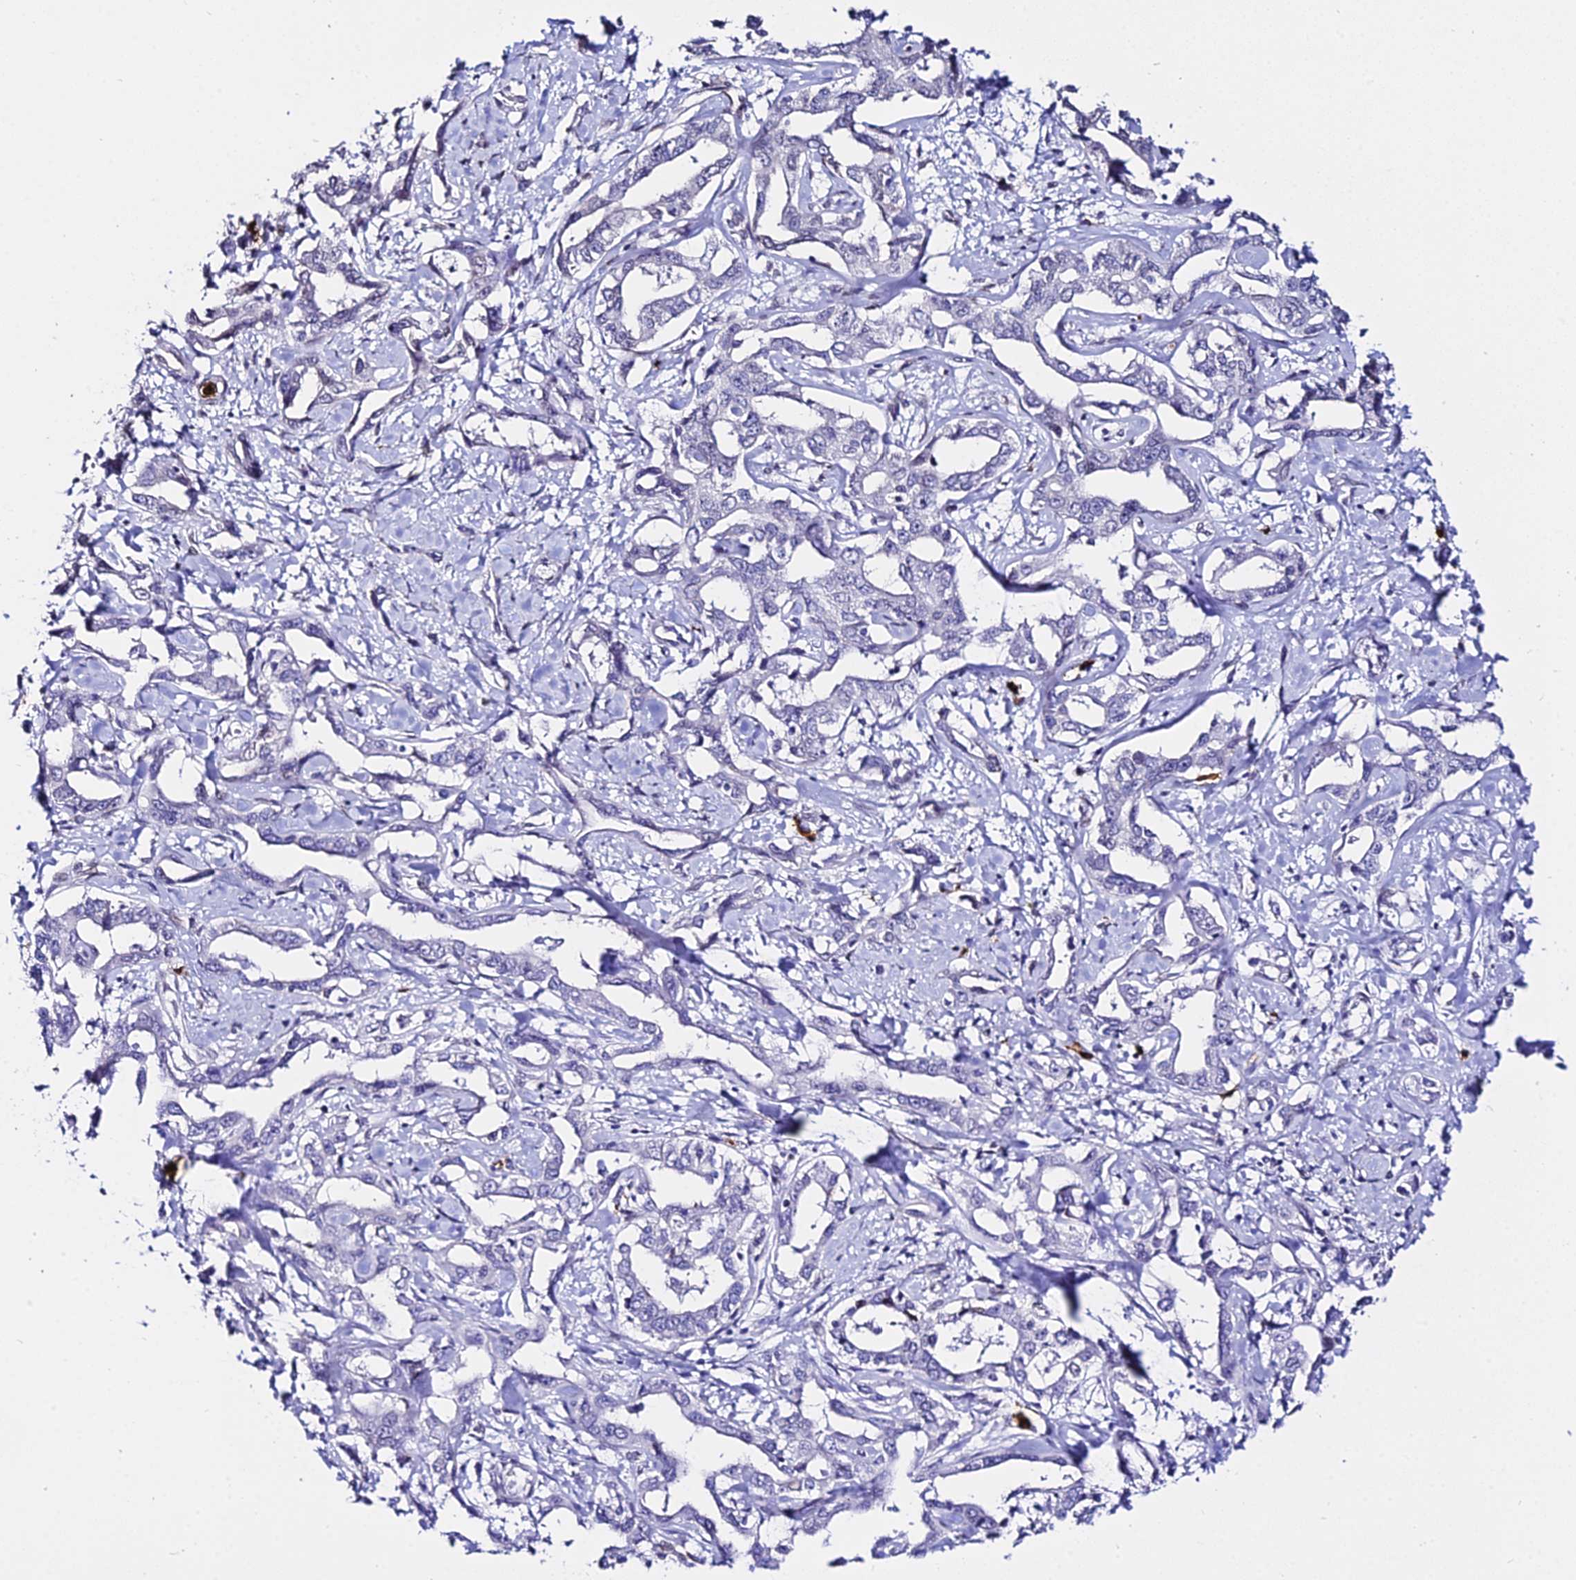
{"staining": {"intensity": "negative", "quantity": "none", "location": "none"}, "tissue": "liver cancer", "cell_type": "Tumor cells", "image_type": "cancer", "snomed": [{"axis": "morphology", "description": "Cholangiocarcinoma"}, {"axis": "topography", "description": "Liver"}], "caption": "This is a histopathology image of immunohistochemistry staining of liver cancer, which shows no expression in tumor cells.", "gene": "MCM10", "patient": {"sex": "male", "age": 59}}